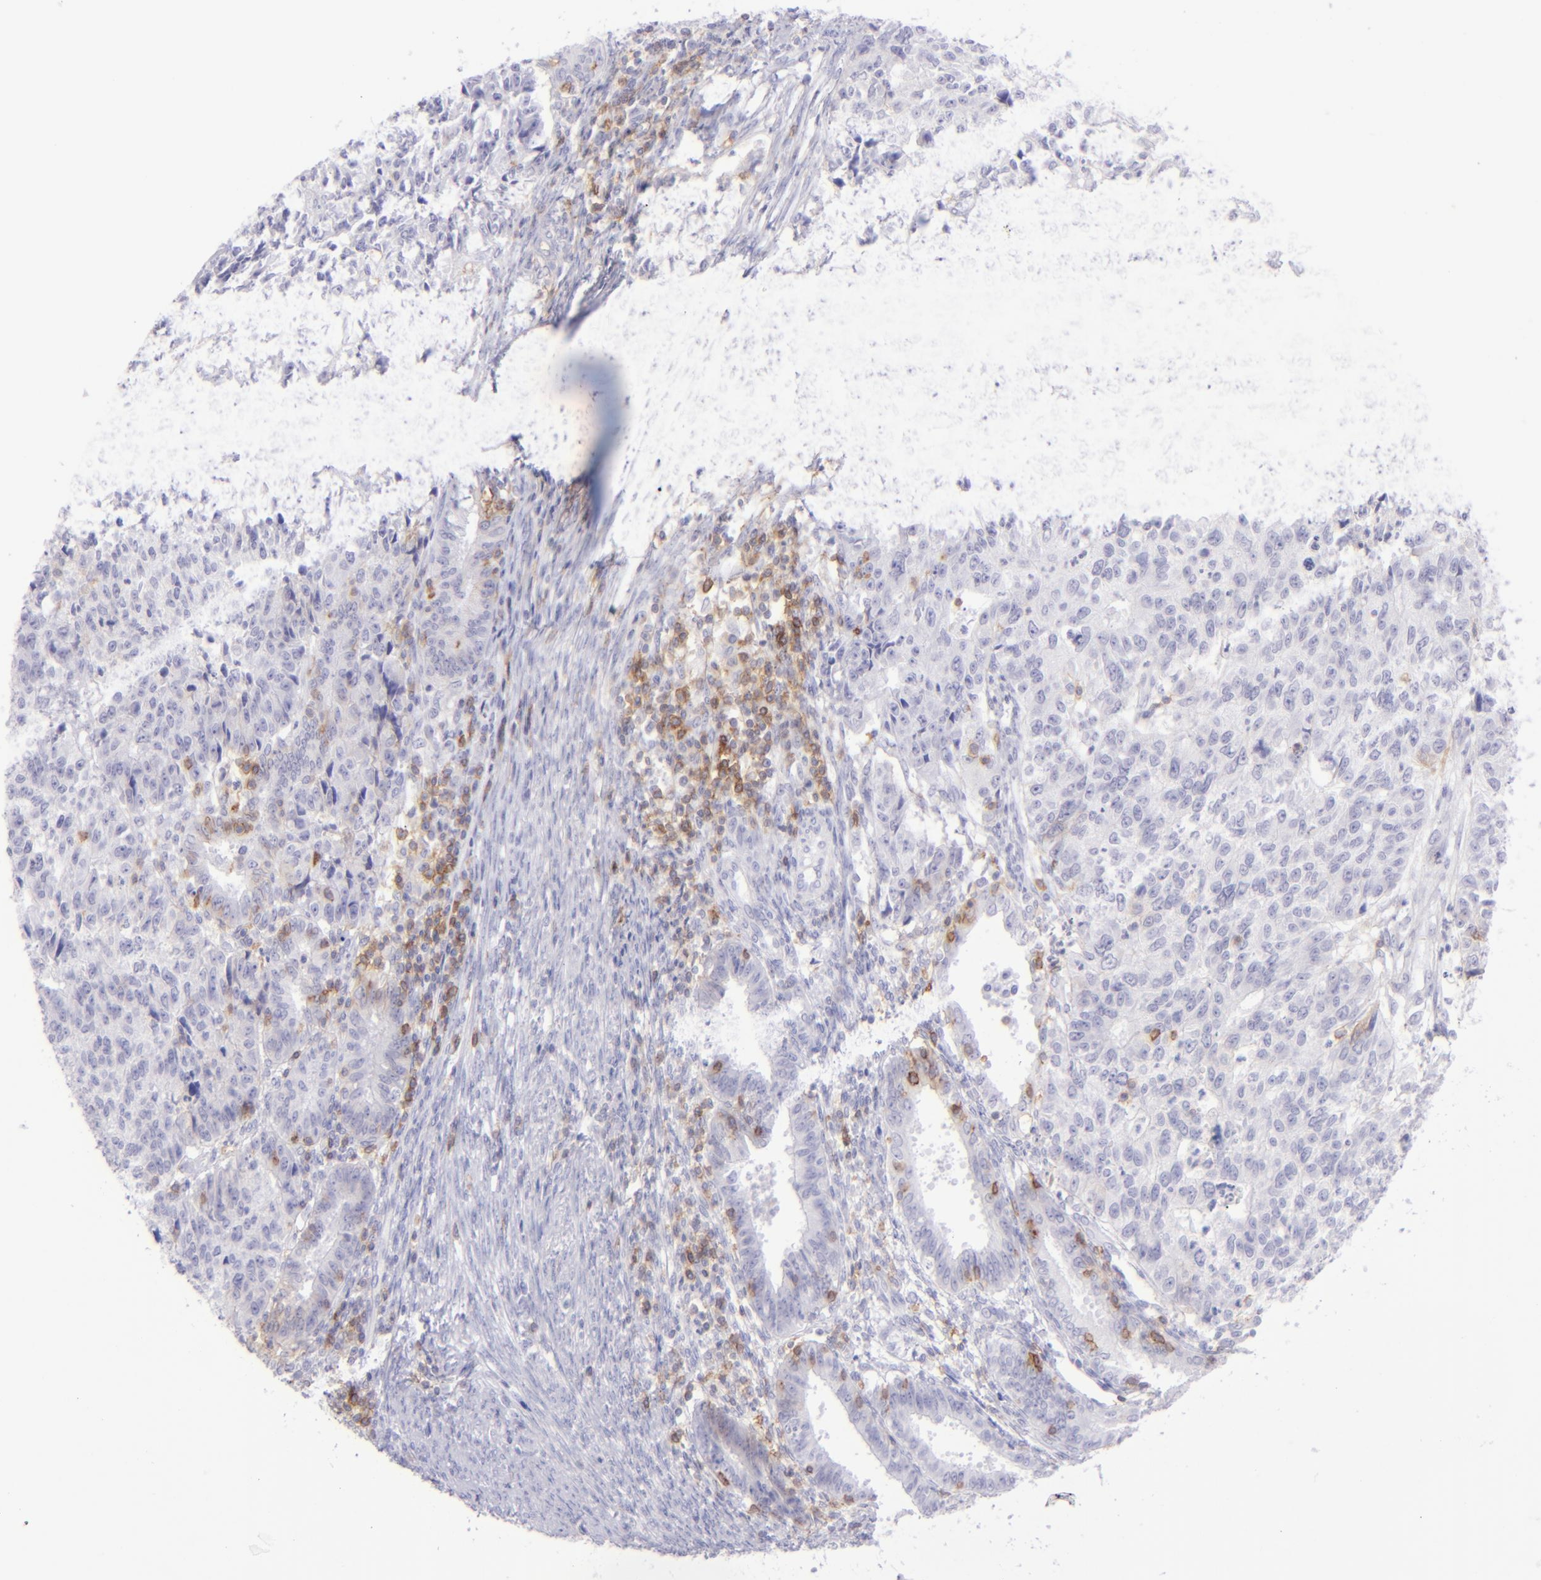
{"staining": {"intensity": "negative", "quantity": "none", "location": "none"}, "tissue": "endometrial cancer", "cell_type": "Tumor cells", "image_type": "cancer", "snomed": [{"axis": "morphology", "description": "Adenocarcinoma, NOS"}, {"axis": "topography", "description": "Endometrium"}], "caption": "Endometrial adenocarcinoma stained for a protein using immunohistochemistry (IHC) exhibits no positivity tumor cells.", "gene": "CD69", "patient": {"sex": "female", "age": 42}}